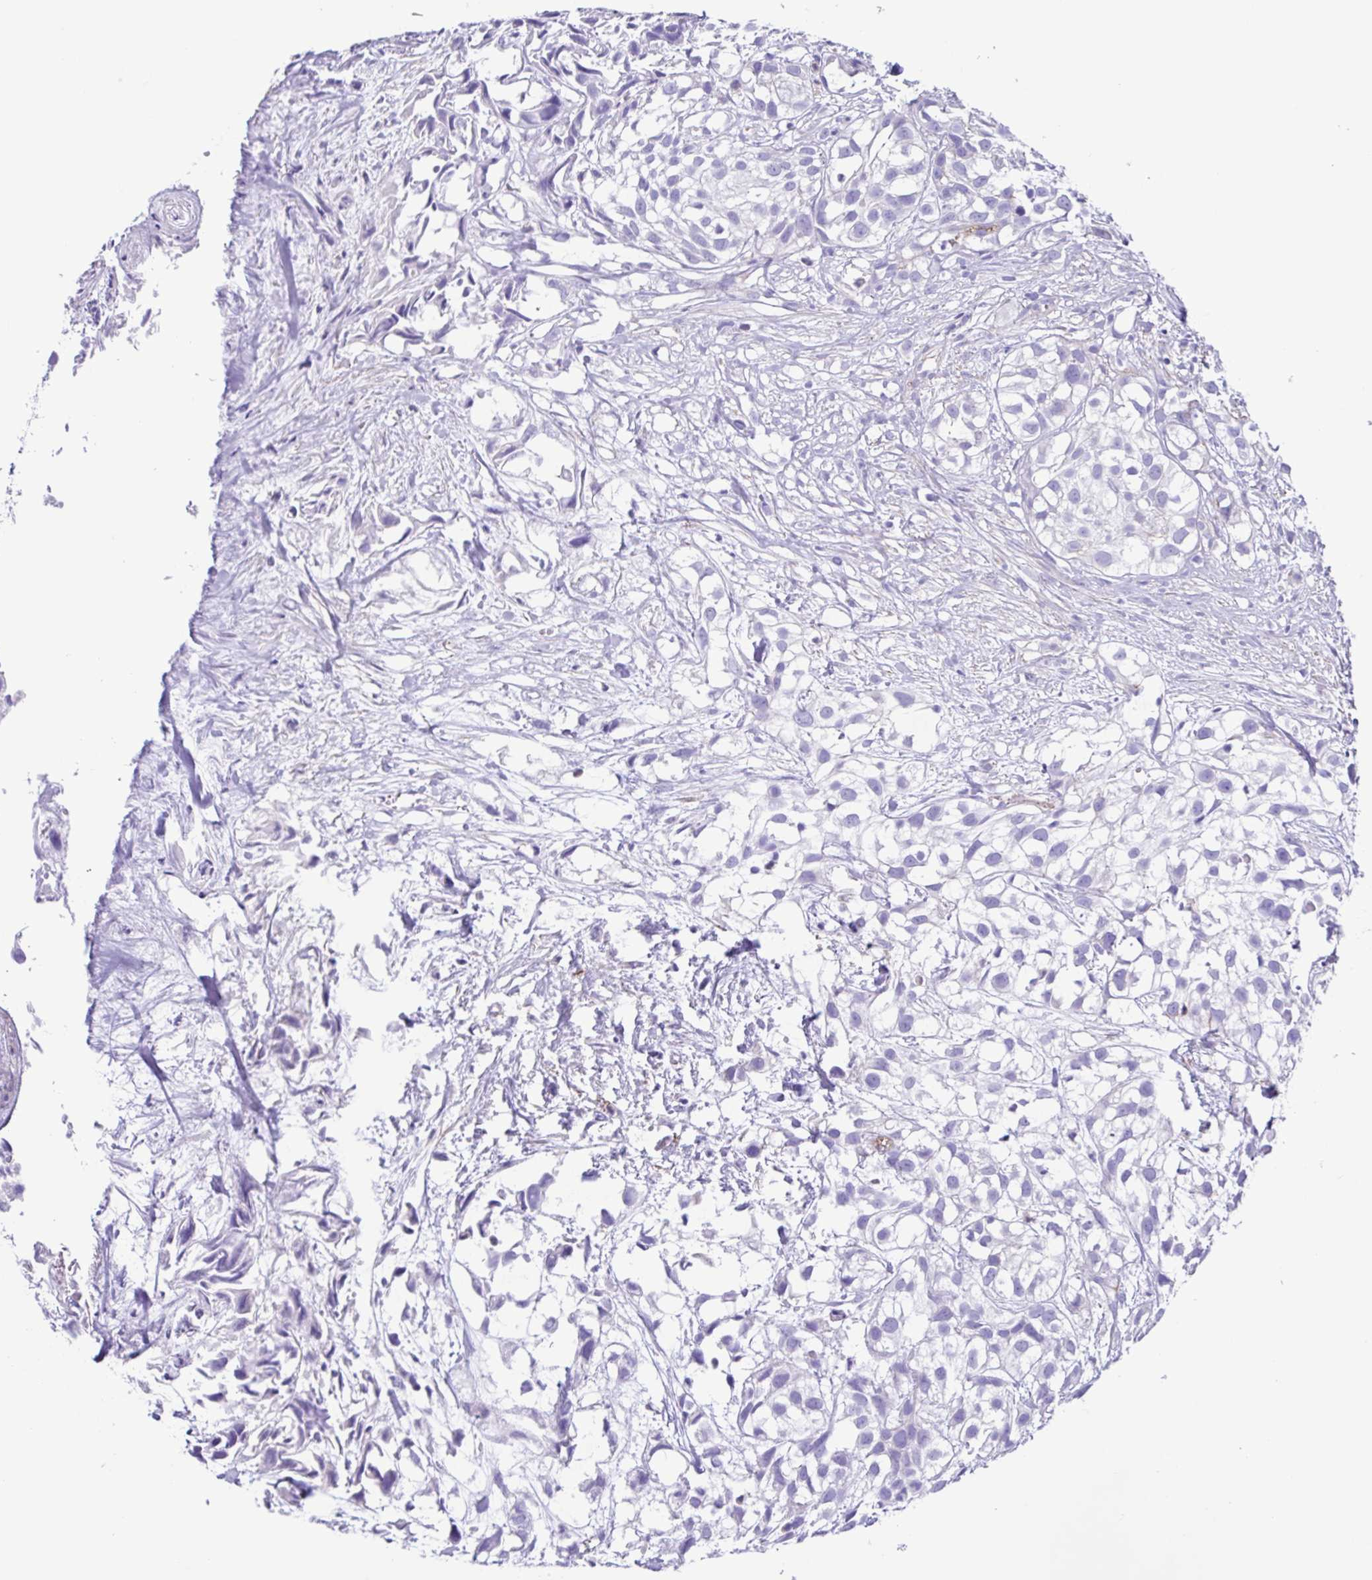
{"staining": {"intensity": "negative", "quantity": "none", "location": "none"}, "tissue": "urothelial cancer", "cell_type": "Tumor cells", "image_type": "cancer", "snomed": [{"axis": "morphology", "description": "Urothelial carcinoma, High grade"}, {"axis": "topography", "description": "Urinary bladder"}], "caption": "IHC photomicrograph of neoplastic tissue: human urothelial cancer stained with DAB (3,3'-diaminobenzidine) demonstrates no significant protein positivity in tumor cells.", "gene": "CYP11B1", "patient": {"sex": "male", "age": 56}}